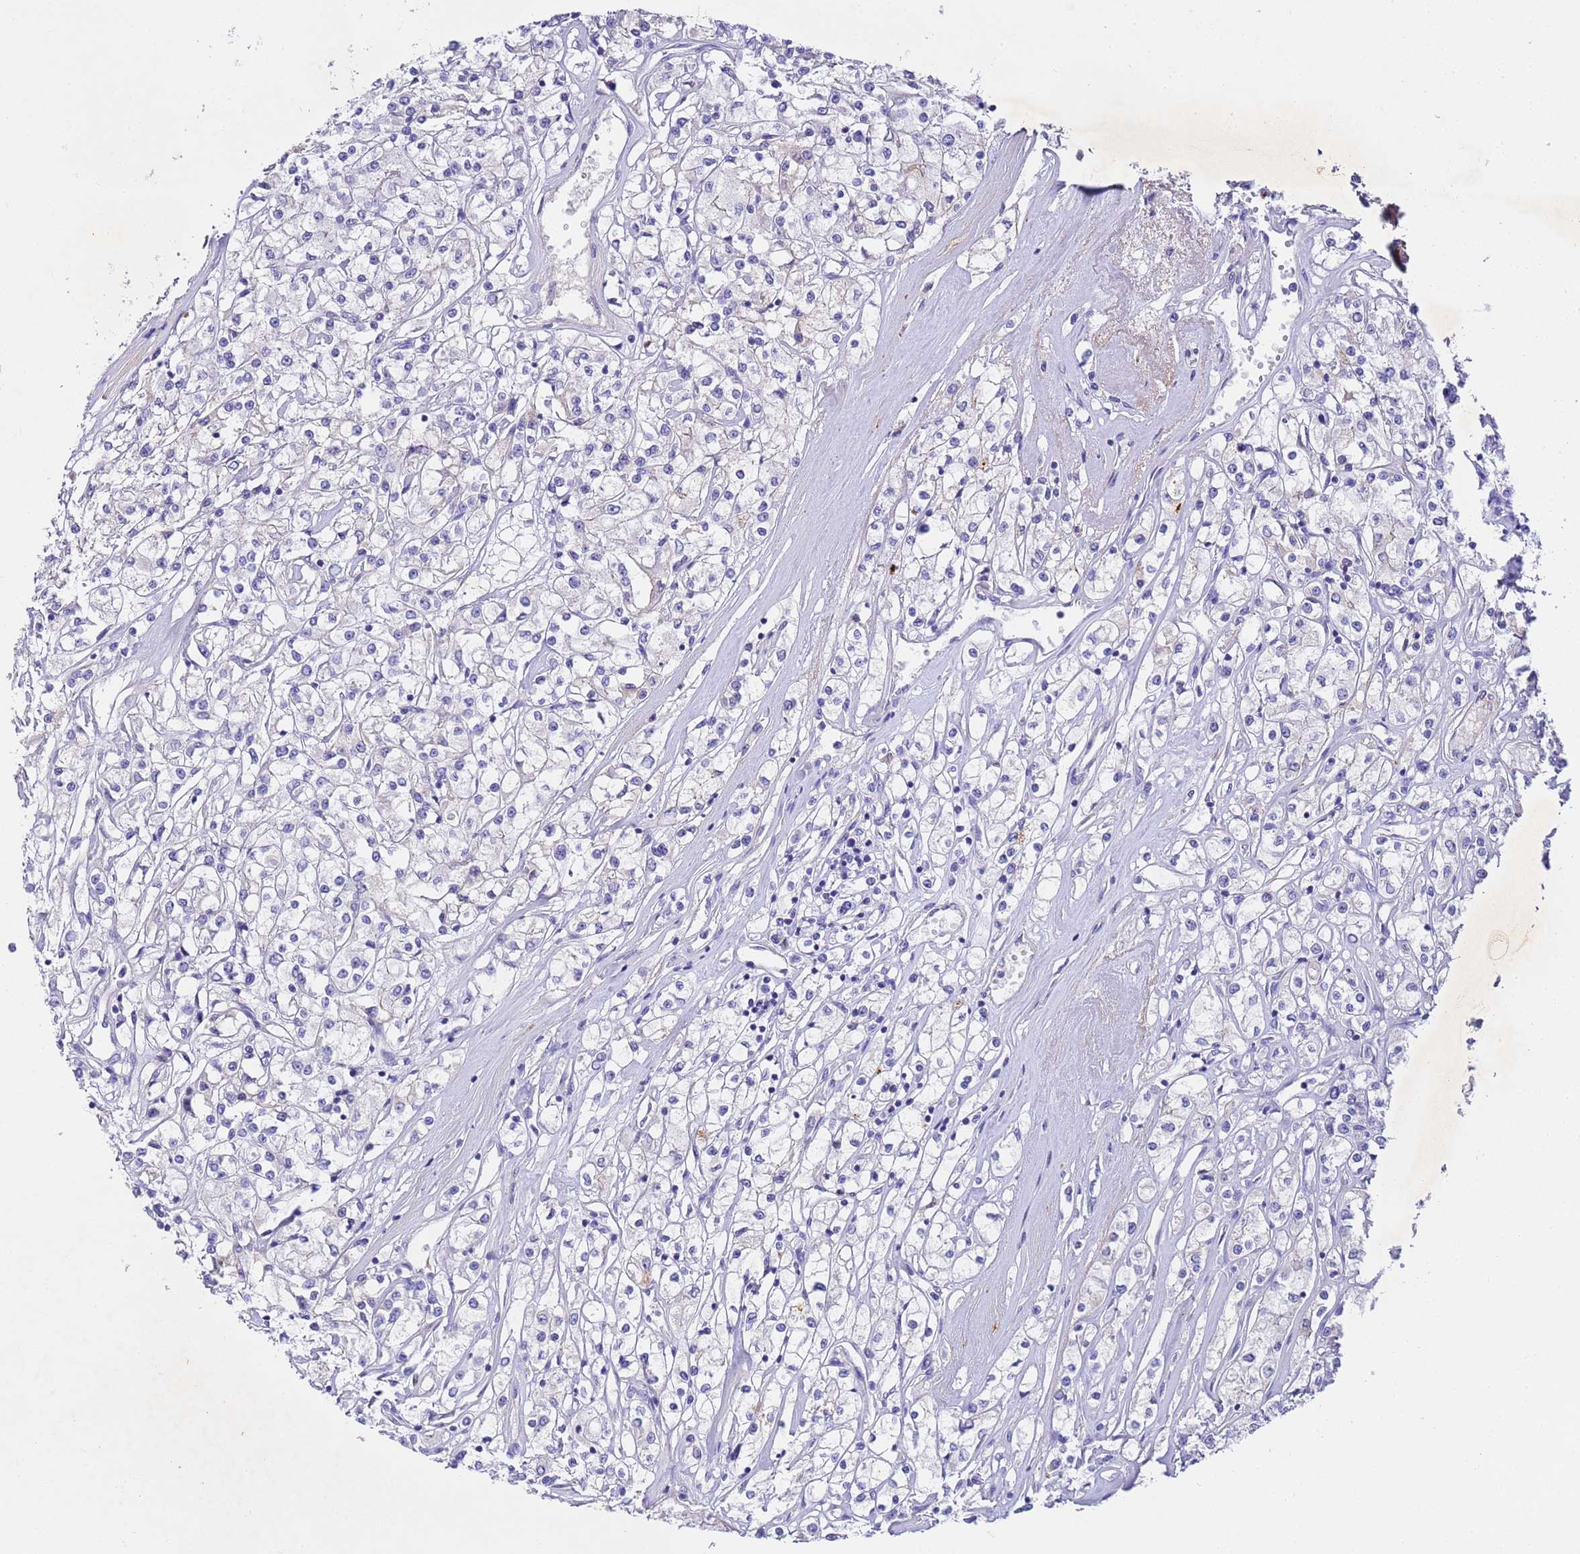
{"staining": {"intensity": "negative", "quantity": "none", "location": "none"}, "tissue": "renal cancer", "cell_type": "Tumor cells", "image_type": "cancer", "snomed": [{"axis": "morphology", "description": "Adenocarcinoma, NOS"}, {"axis": "topography", "description": "Kidney"}], "caption": "Renal cancer (adenocarcinoma) stained for a protein using immunohistochemistry (IHC) shows no staining tumor cells.", "gene": "CFHR2", "patient": {"sex": "female", "age": 59}}